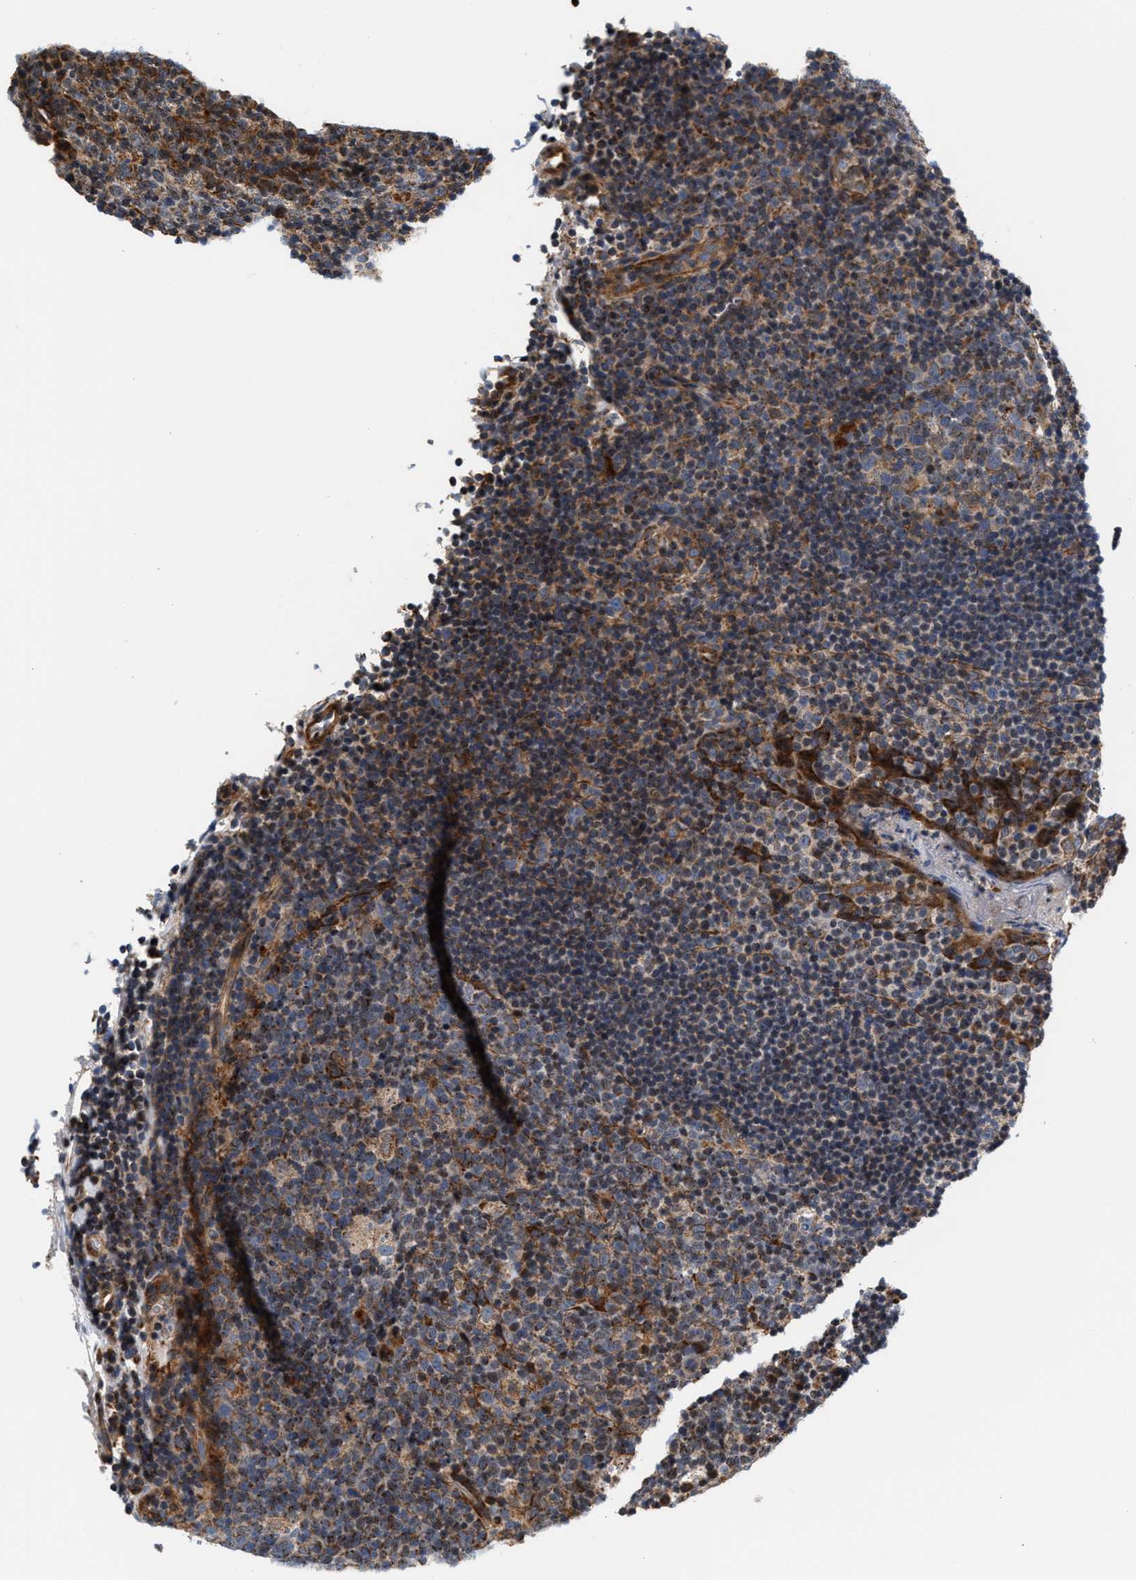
{"staining": {"intensity": "moderate", "quantity": "25%-75%", "location": "cytoplasmic/membranous"}, "tissue": "tonsil", "cell_type": "Germinal center cells", "image_type": "normal", "snomed": [{"axis": "morphology", "description": "Normal tissue, NOS"}, {"axis": "topography", "description": "Tonsil"}], "caption": "DAB immunohistochemical staining of normal tonsil reveals moderate cytoplasmic/membranous protein positivity in approximately 25%-75% of germinal center cells.", "gene": "SGK1", "patient": {"sex": "male", "age": 17}}